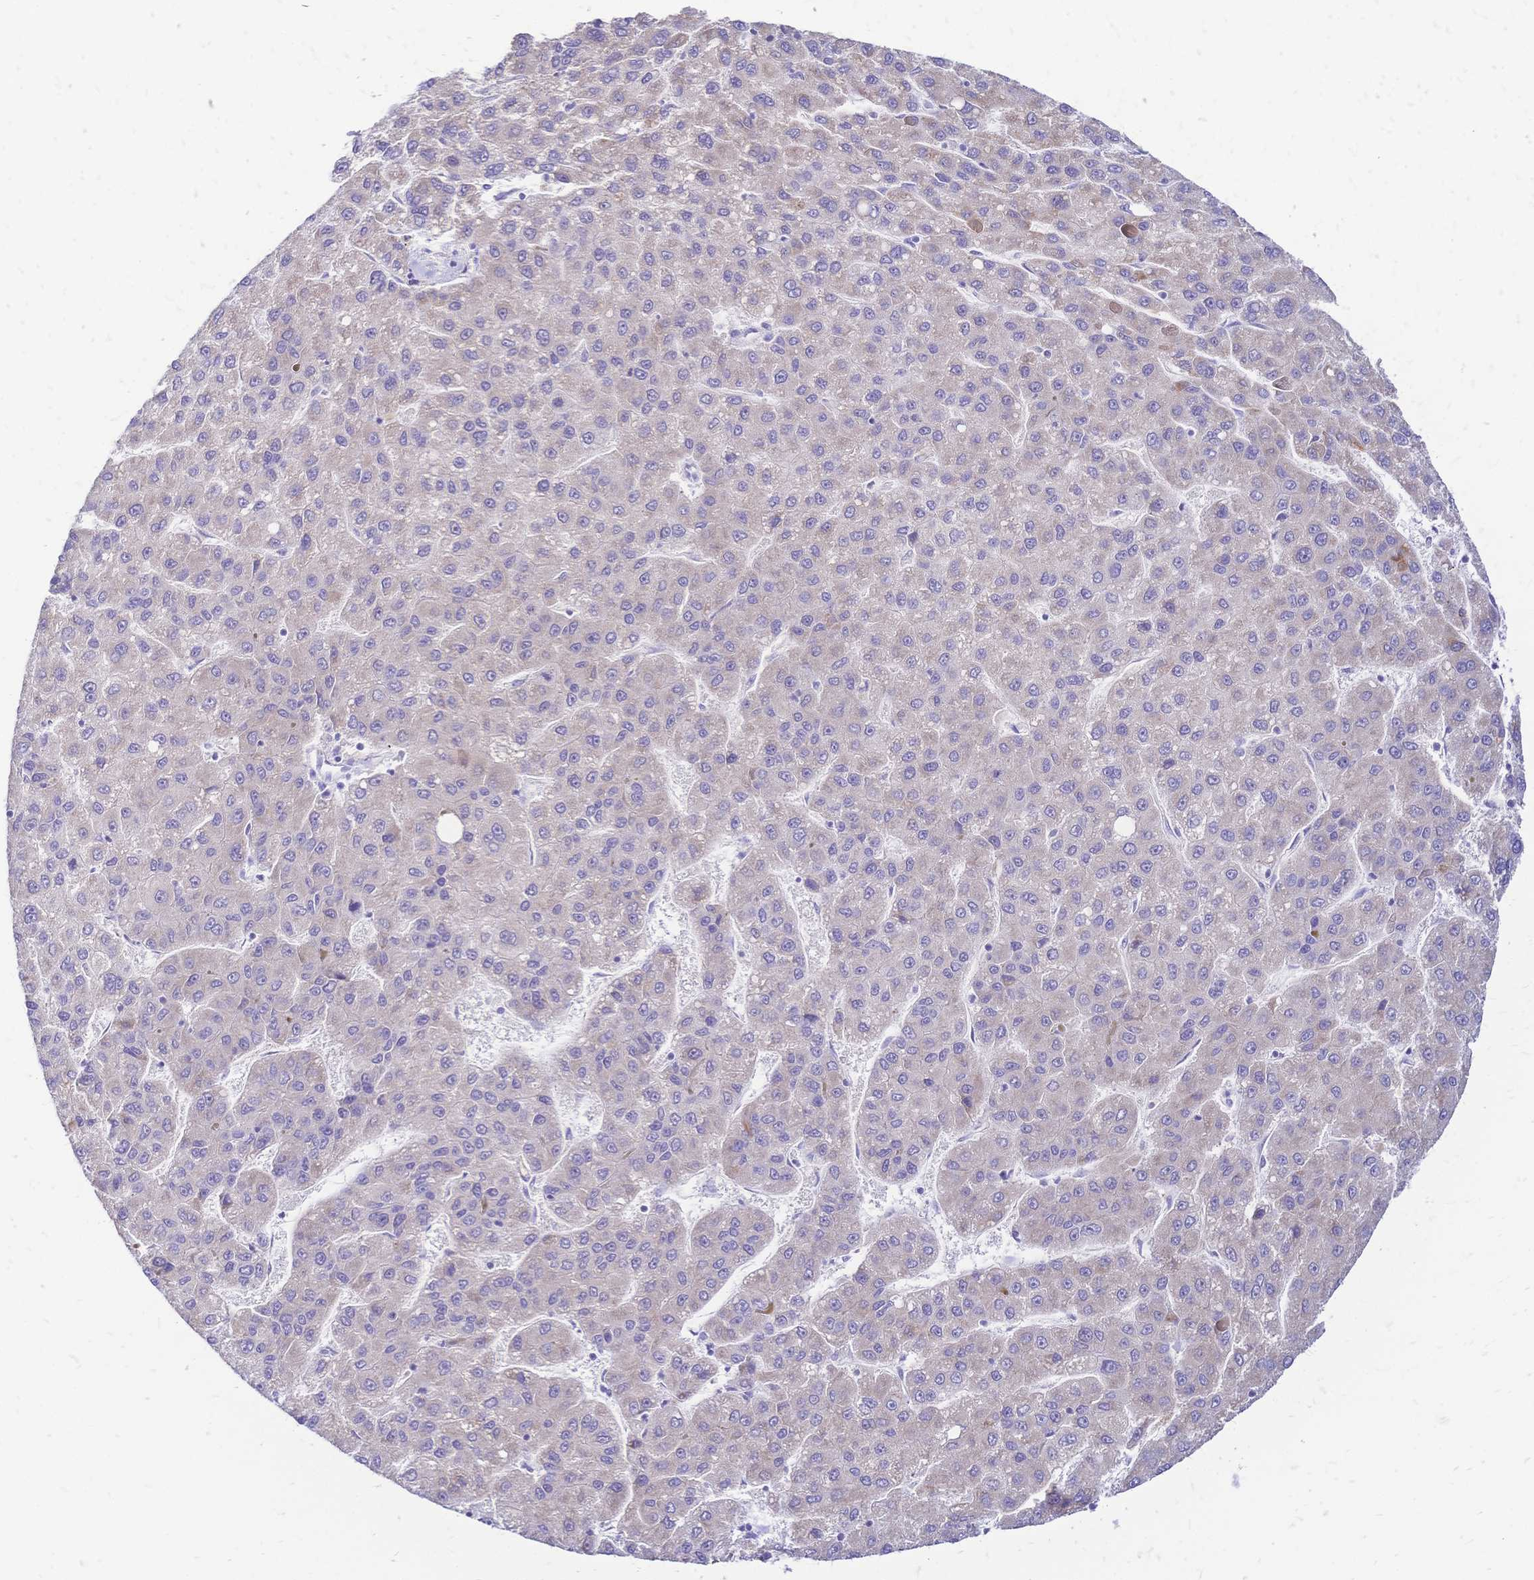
{"staining": {"intensity": "negative", "quantity": "none", "location": "none"}, "tissue": "liver cancer", "cell_type": "Tumor cells", "image_type": "cancer", "snomed": [{"axis": "morphology", "description": "Carcinoma, Hepatocellular, NOS"}, {"axis": "topography", "description": "Liver"}], "caption": "Immunohistochemical staining of human liver cancer (hepatocellular carcinoma) reveals no significant positivity in tumor cells.", "gene": "GRB7", "patient": {"sex": "female", "age": 82}}